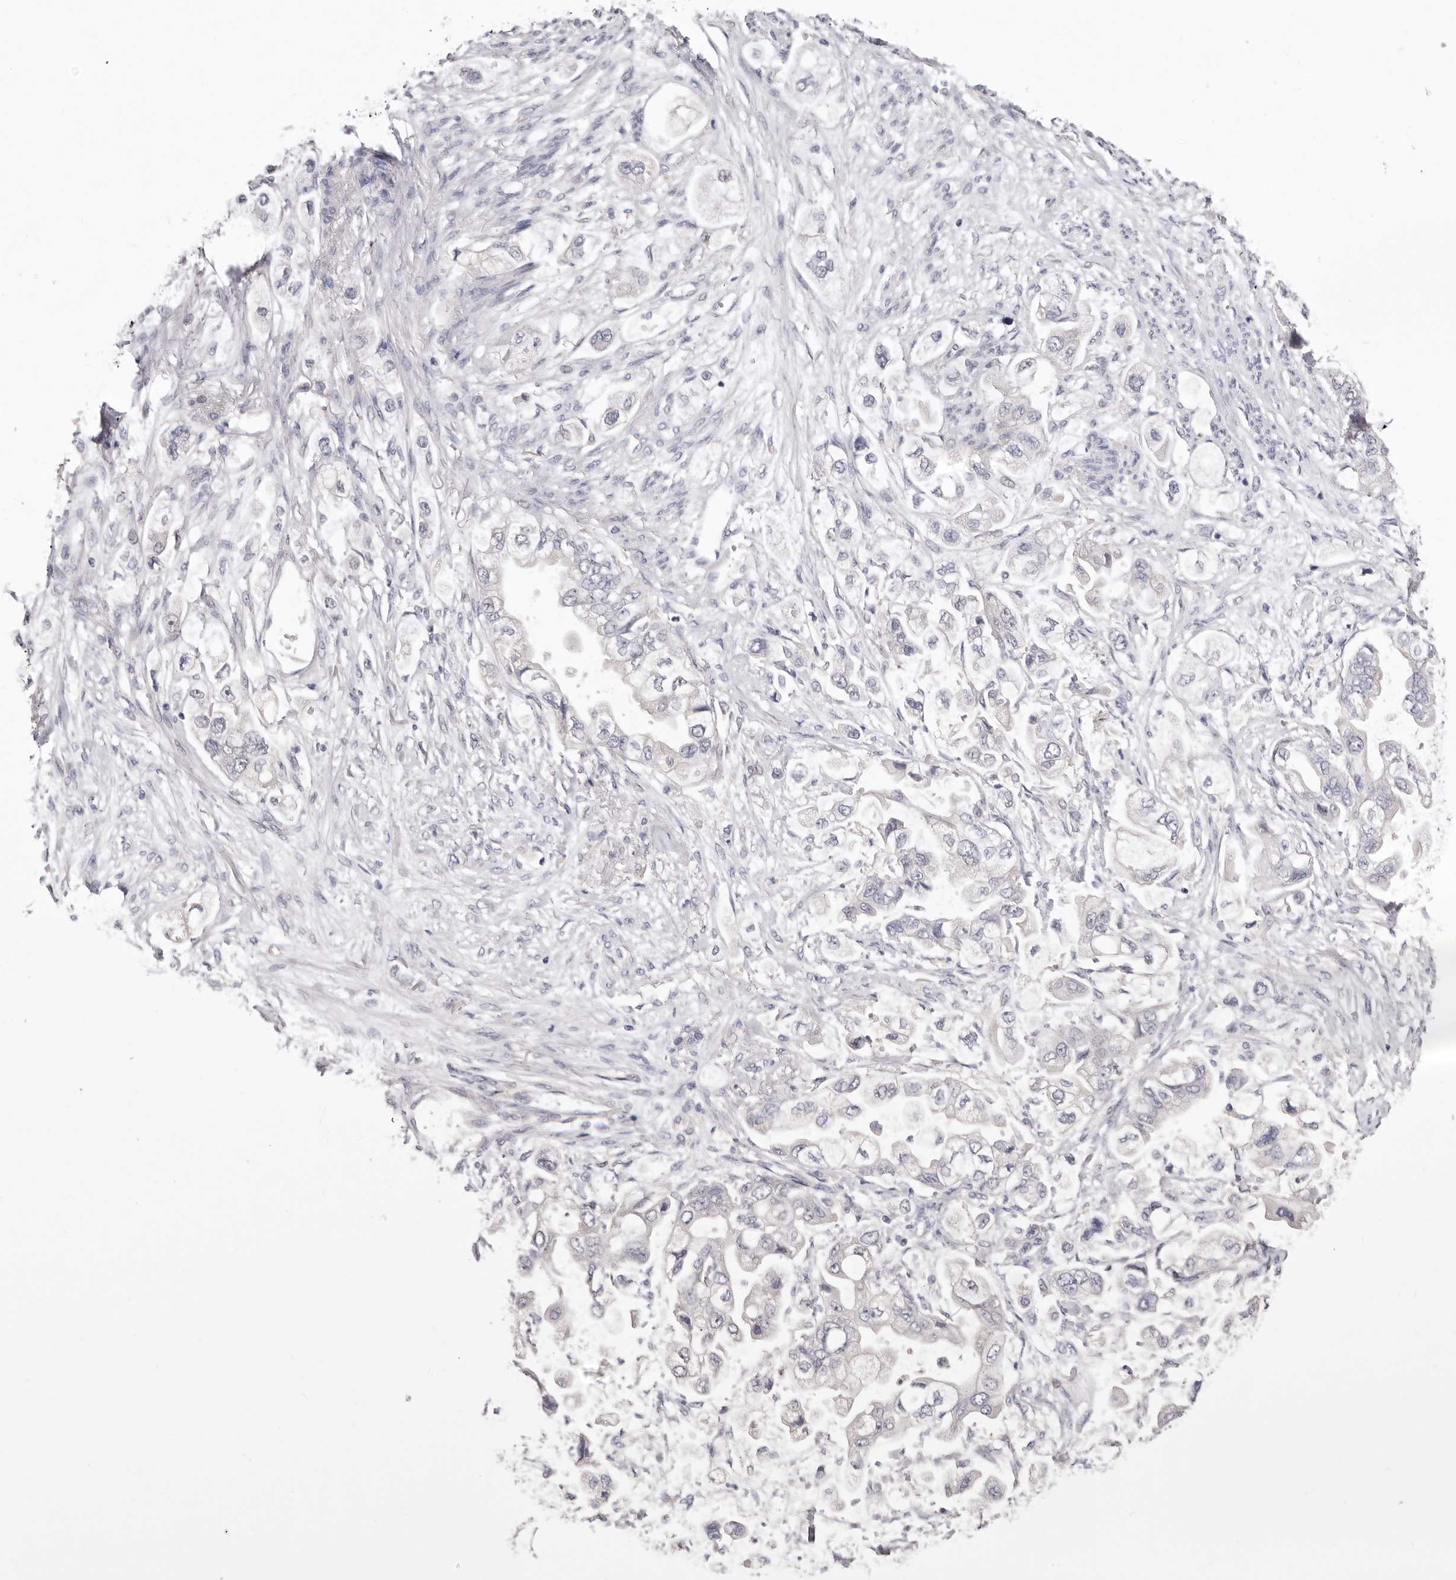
{"staining": {"intensity": "negative", "quantity": "none", "location": "none"}, "tissue": "stomach cancer", "cell_type": "Tumor cells", "image_type": "cancer", "snomed": [{"axis": "morphology", "description": "Adenocarcinoma, NOS"}, {"axis": "topography", "description": "Stomach"}], "caption": "Tumor cells are negative for brown protein staining in adenocarcinoma (stomach).", "gene": "LMLN", "patient": {"sex": "male", "age": 62}}